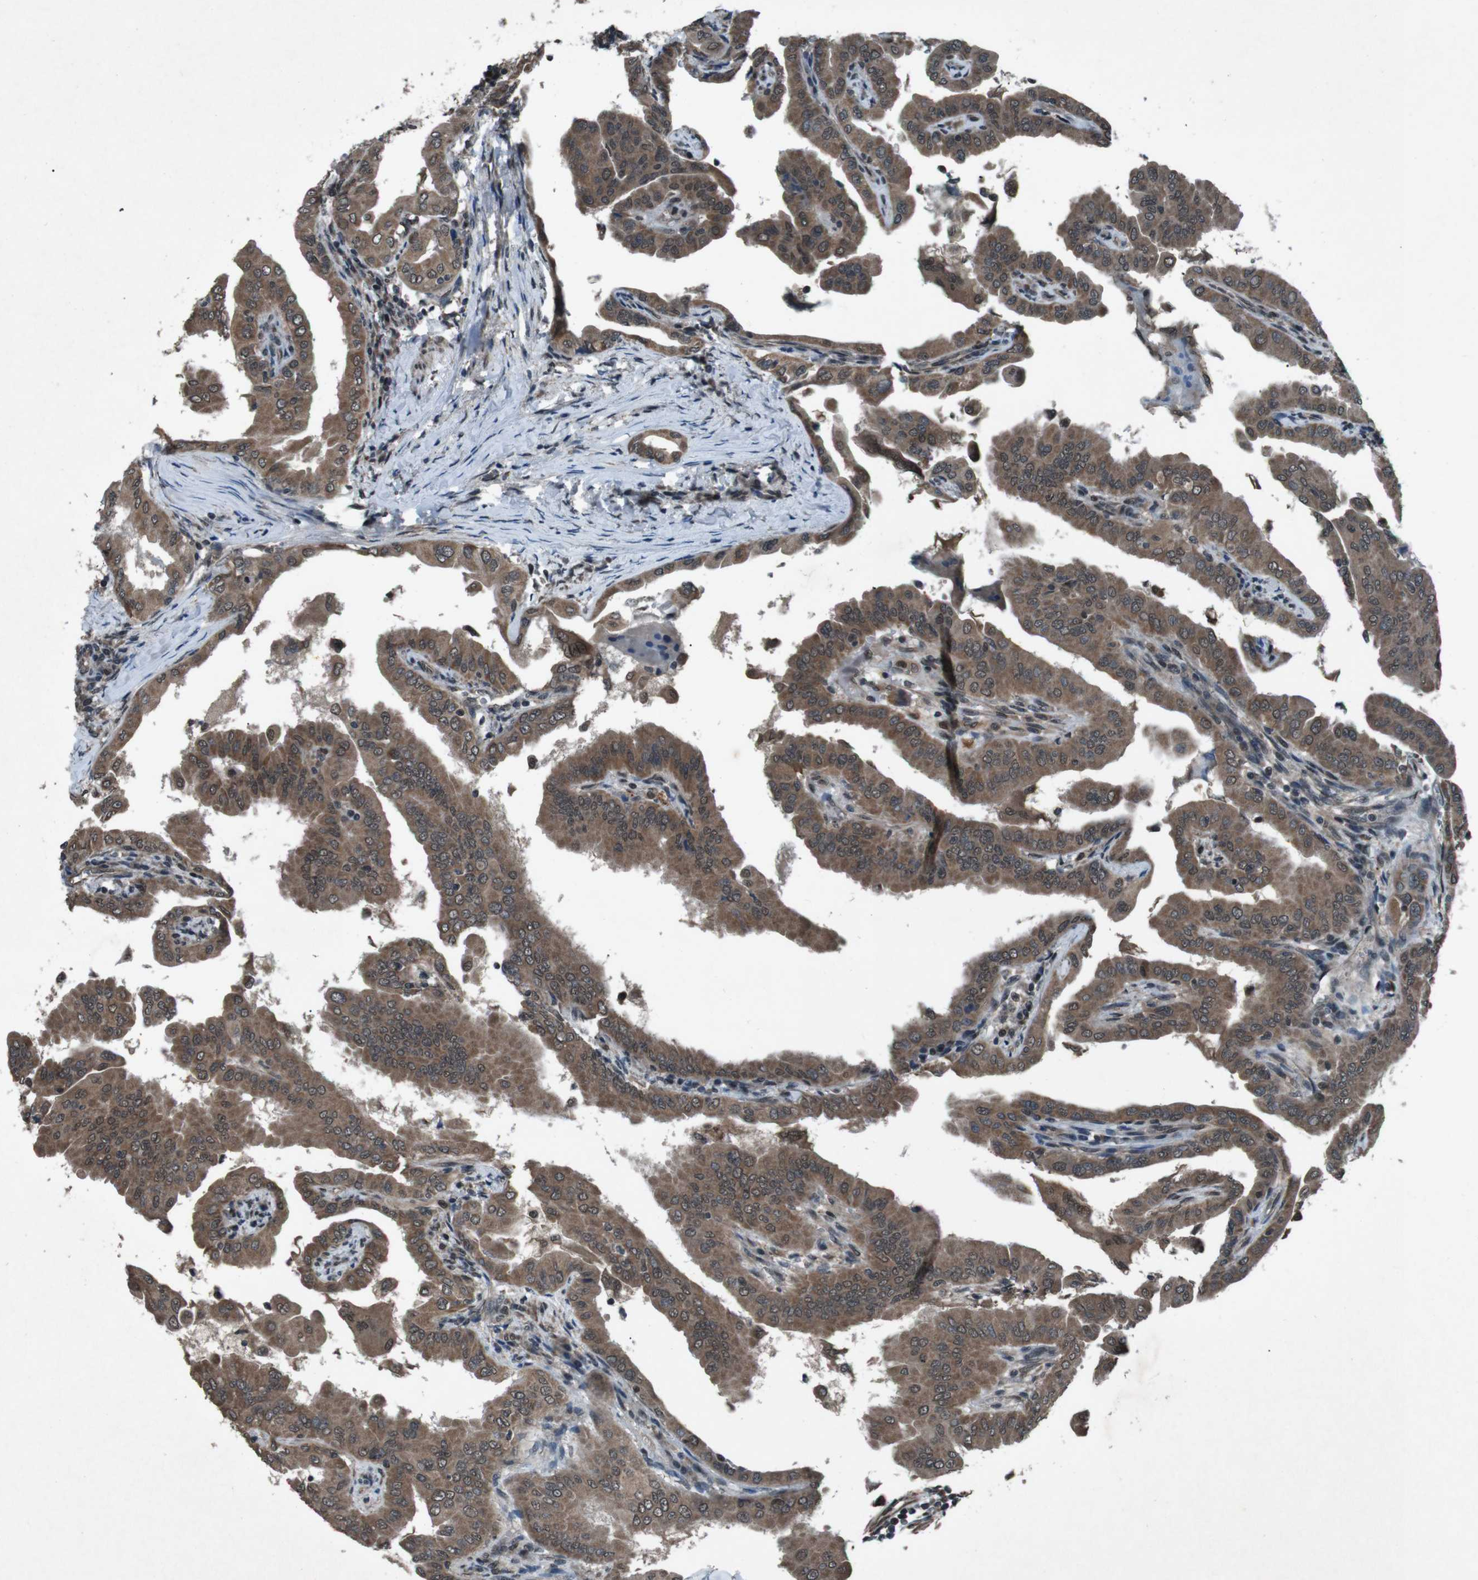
{"staining": {"intensity": "moderate", "quantity": ">75%", "location": "cytoplasmic/membranous"}, "tissue": "thyroid cancer", "cell_type": "Tumor cells", "image_type": "cancer", "snomed": [{"axis": "morphology", "description": "Papillary adenocarcinoma, NOS"}, {"axis": "topography", "description": "Thyroid gland"}], "caption": "Papillary adenocarcinoma (thyroid) stained with a protein marker reveals moderate staining in tumor cells.", "gene": "SOCS1", "patient": {"sex": "male", "age": 33}}